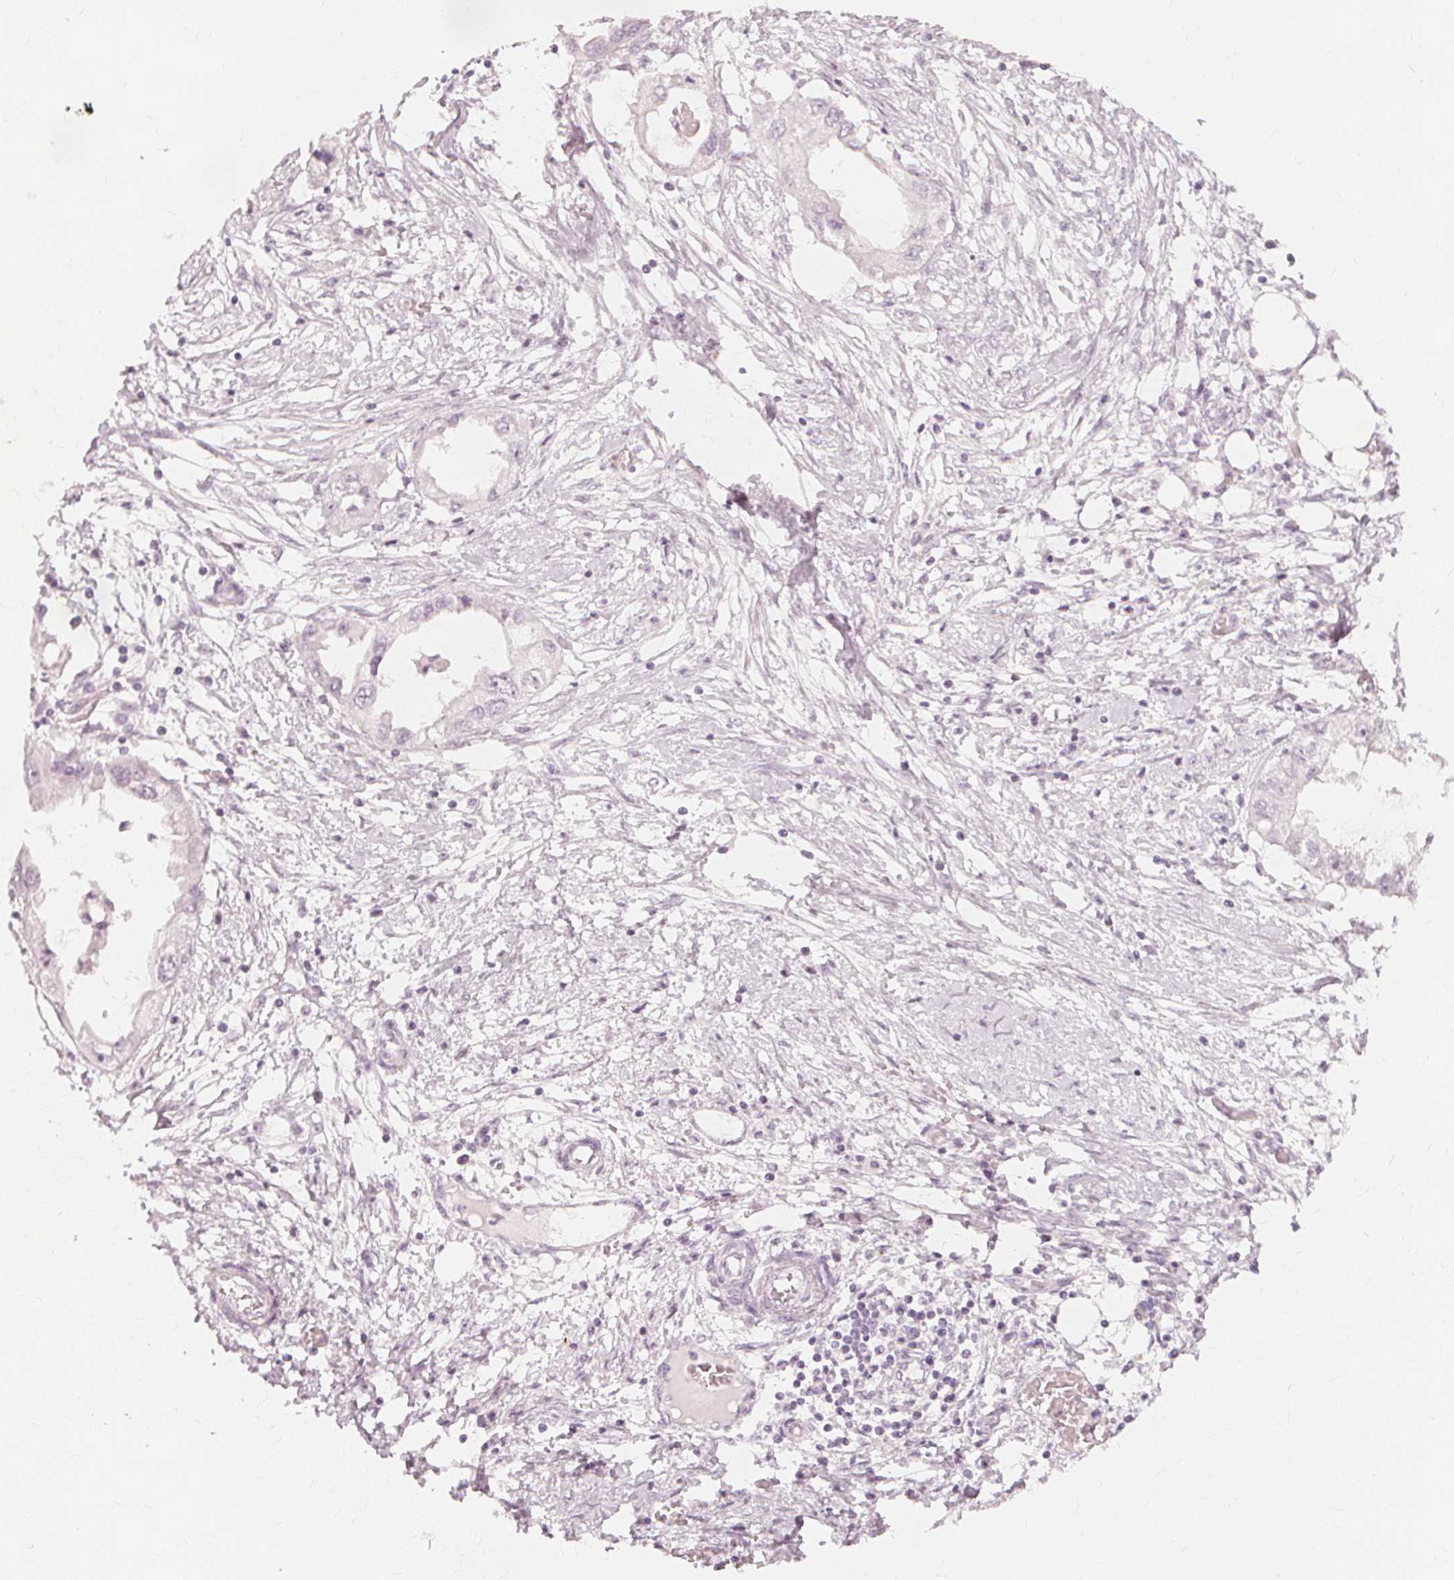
{"staining": {"intensity": "negative", "quantity": "none", "location": "none"}, "tissue": "endometrial cancer", "cell_type": "Tumor cells", "image_type": "cancer", "snomed": [{"axis": "morphology", "description": "Adenocarcinoma, NOS"}, {"axis": "morphology", "description": "Adenocarcinoma, metastatic, NOS"}, {"axis": "topography", "description": "Adipose tissue"}, {"axis": "topography", "description": "Endometrium"}], "caption": "Immunohistochemistry (IHC) micrograph of neoplastic tissue: adenocarcinoma (endometrial) stained with DAB (3,3'-diaminobenzidine) exhibits no significant protein staining in tumor cells.", "gene": "NXPE1", "patient": {"sex": "female", "age": 67}}